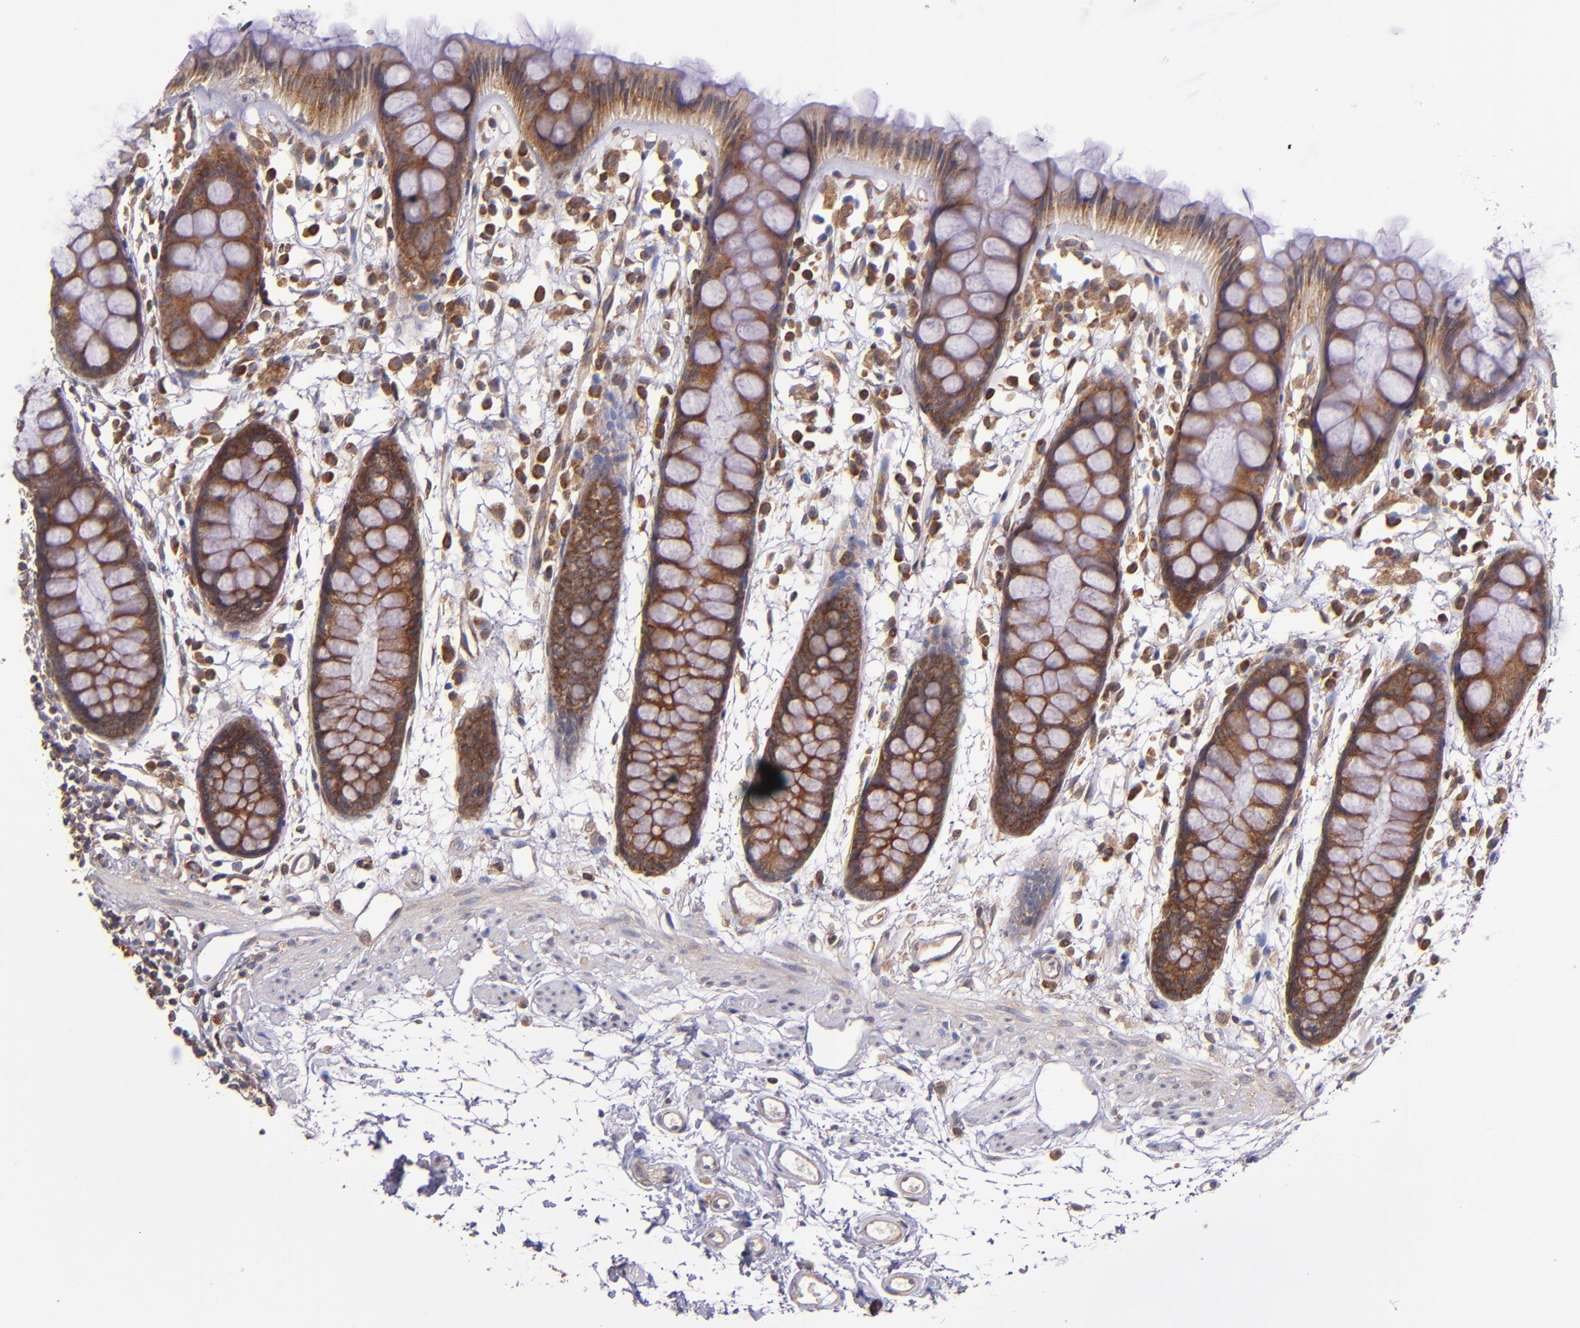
{"staining": {"intensity": "strong", "quantity": ">75%", "location": "cytoplasmic/membranous"}, "tissue": "rectum", "cell_type": "Glandular cells", "image_type": "normal", "snomed": [{"axis": "morphology", "description": "Normal tissue, NOS"}, {"axis": "topography", "description": "Rectum"}], "caption": "A brown stain highlights strong cytoplasmic/membranous expression of a protein in glandular cells of benign rectum. (brown staining indicates protein expression, while blue staining denotes nuclei).", "gene": "EIF4ENIF1", "patient": {"sex": "female", "age": 66}}